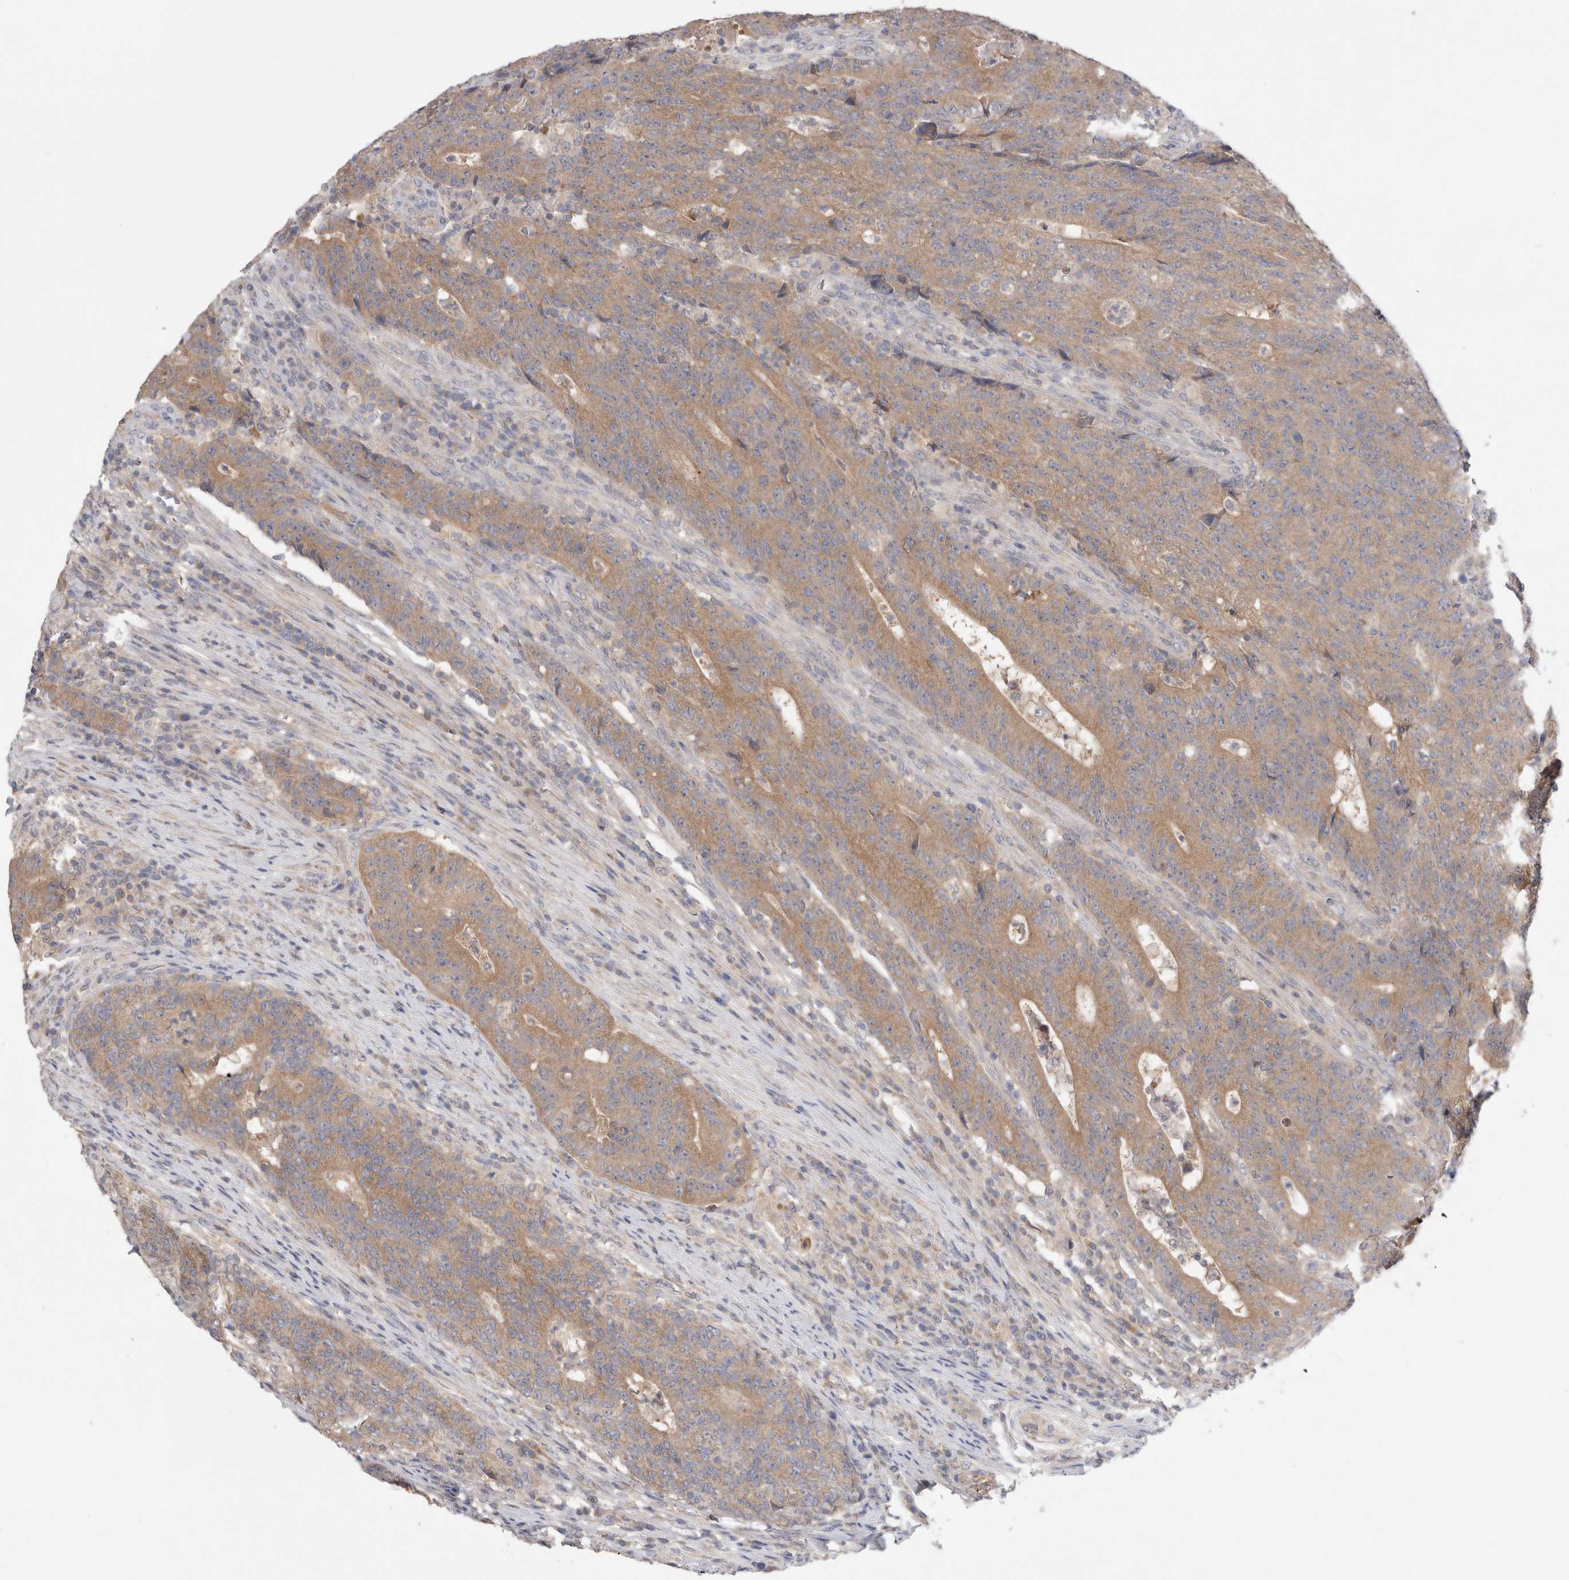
{"staining": {"intensity": "moderate", "quantity": ">75%", "location": "cytoplasmic/membranous"}, "tissue": "colorectal cancer", "cell_type": "Tumor cells", "image_type": "cancer", "snomed": [{"axis": "morphology", "description": "Normal tissue, NOS"}, {"axis": "morphology", "description": "Adenocarcinoma, NOS"}, {"axis": "topography", "description": "Colon"}], "caption": "Immunohistochemical staining of human adenocarcinoma (colorectal) displays moderate cytoplasmic/membranous protein staining in approximately >75% of tumor cells. The protein of interest is stained brown, and the nuclei are stained in blue (DAB (3,3'-diaminobenzidine) IHC with brightfield microscopy, high magnification).", "gene": "IFT74", "patient": {"sex": "female", "age": 75}}